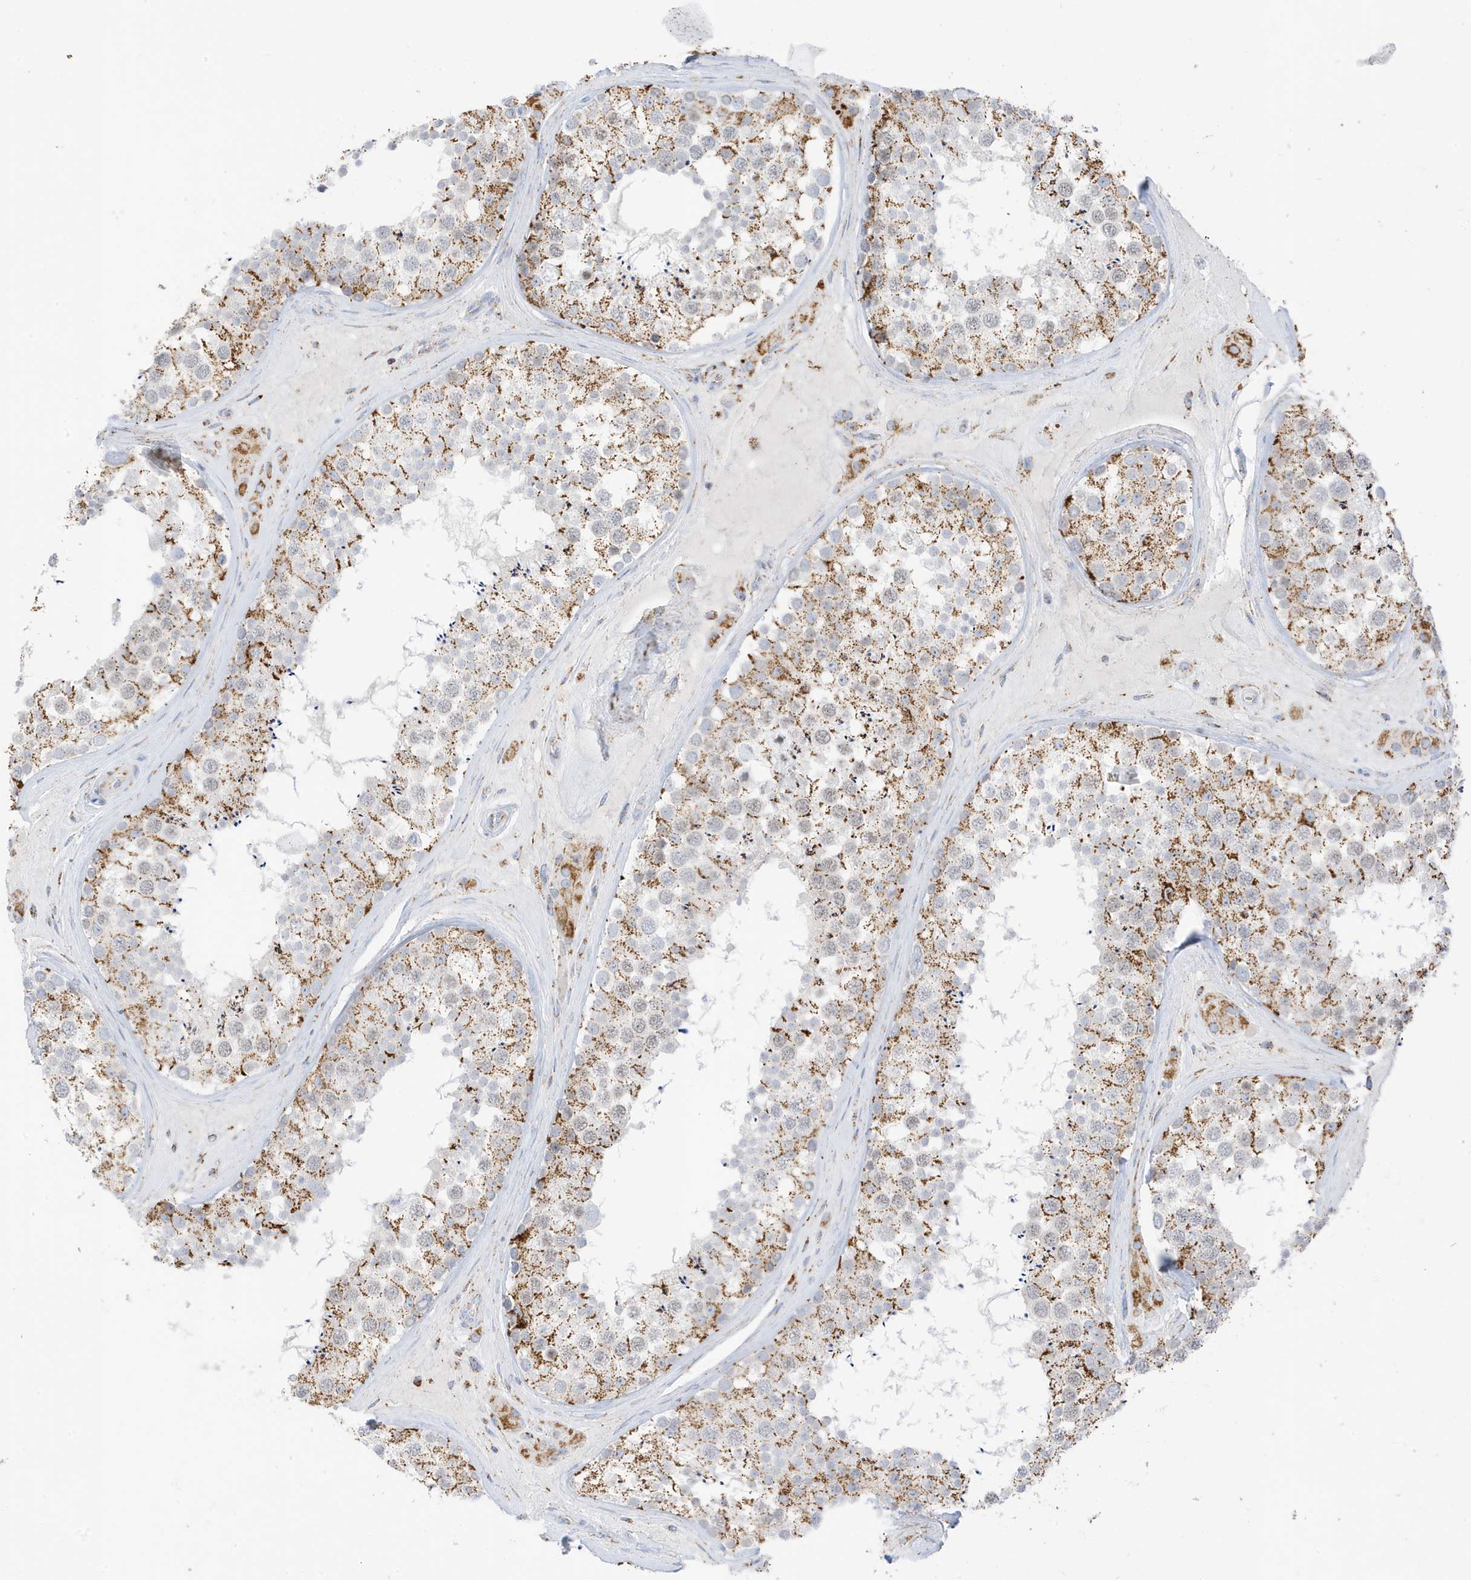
{"staining": {"intensity": "moderate", "quantity": "25%-75%", "location": "cytoplasmic/membranous"}, "tissue": "testis", "cell_type": "Cells in seminiferous ducts", "image_type": "normal", "snomed": [{"axis": "morphology", "description": "Normal tissue, NOS"}, {"axis": "topography", "description": "Testis"}], "caption": "Testis stained for a protein reveals moderate cytoplasmic/membranous positivity in cells in seminiferous ducts. (DAB (3,3'-diaminobenzidine) IHC with brightfield microscopy, high magnification).", "gene": "CAPN13", "patient": {"sex": "male", "age": 46}}